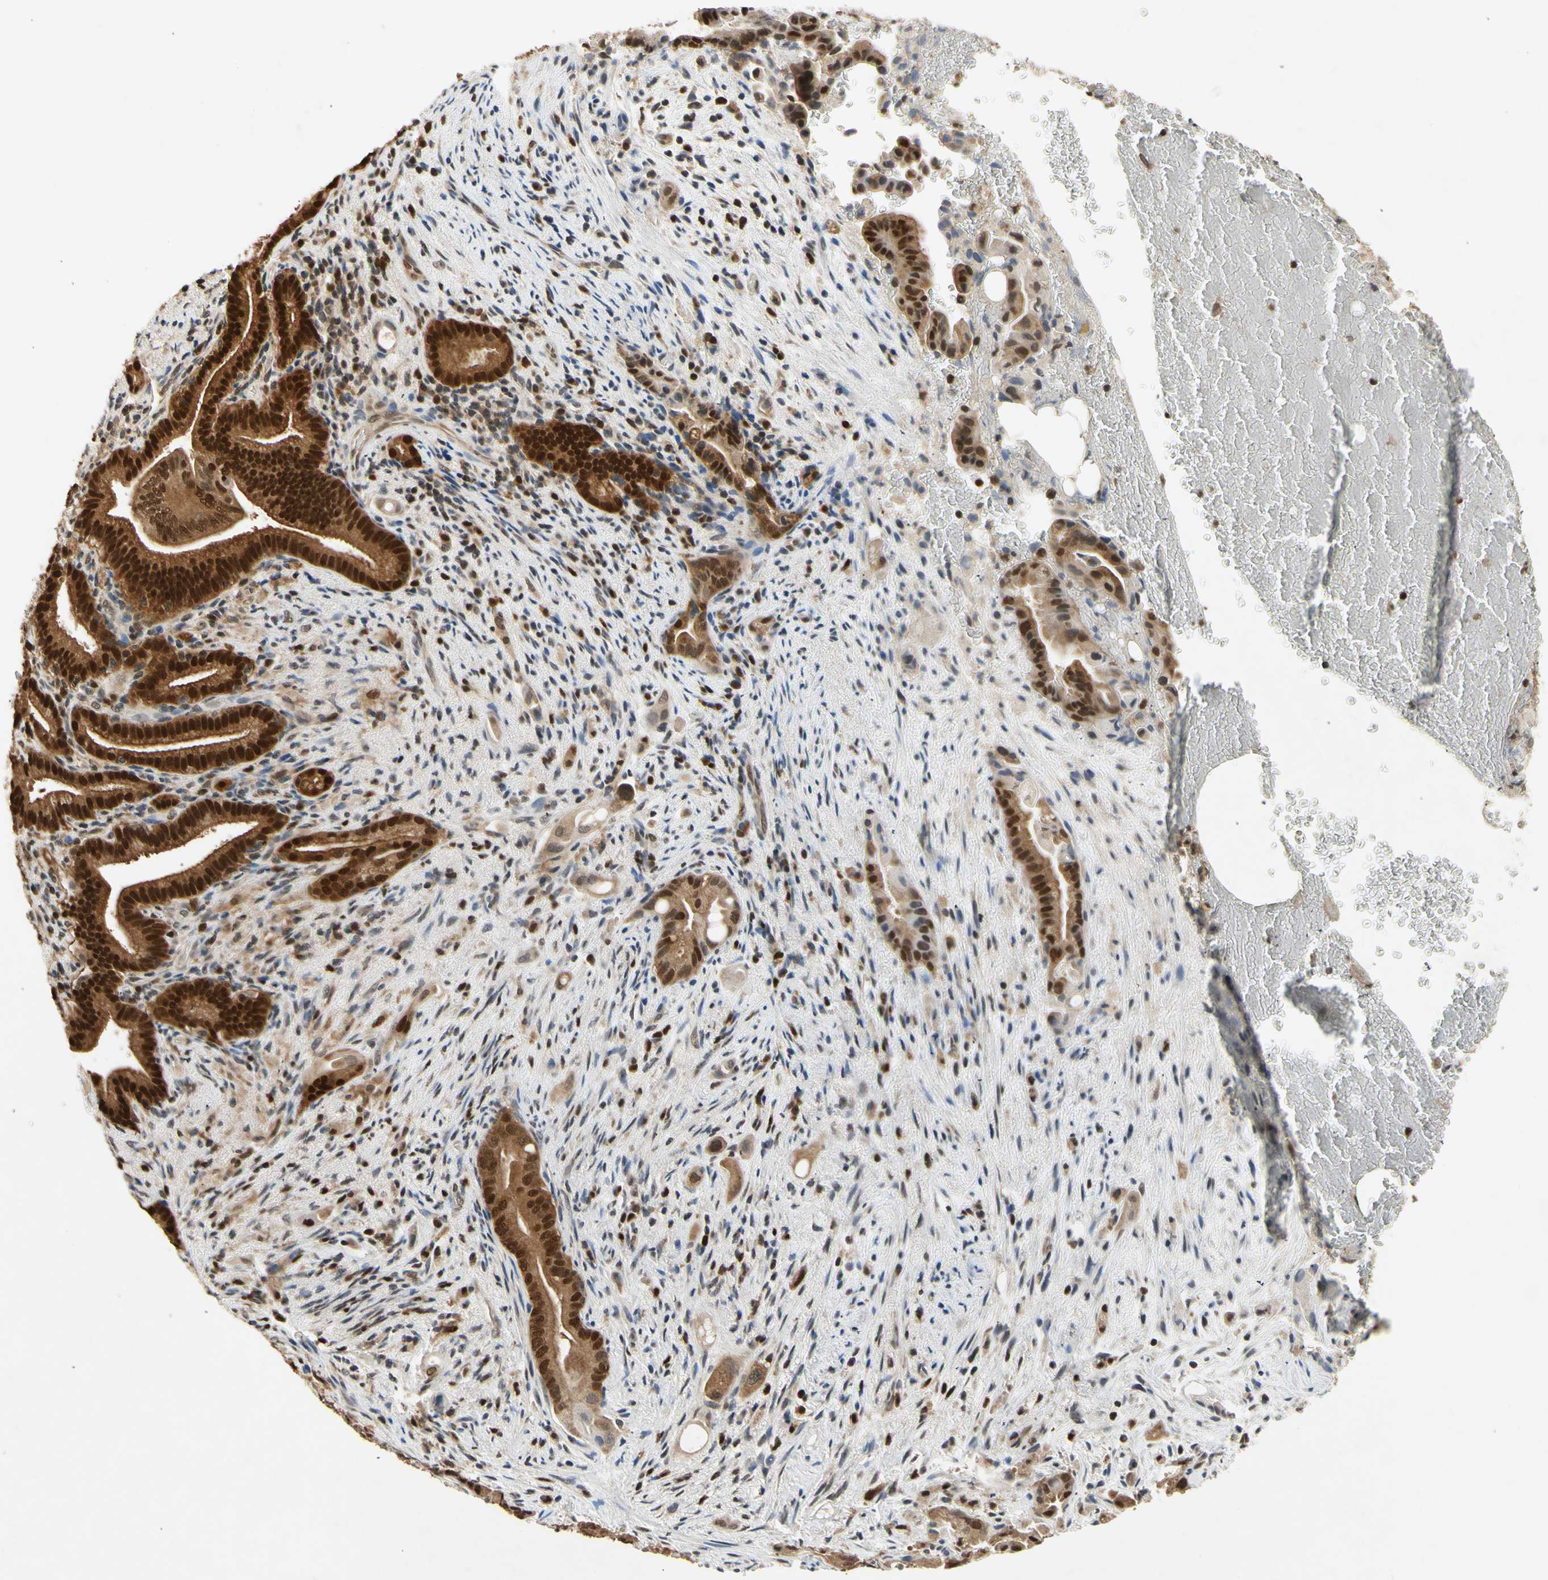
{"staining": {"intensity": "strong", "quantity": ">75%", "location": "nuclear"}, "tissue": "liver cancer", "cell_type": "Tumor cells", "image_type": "cancer", "snomed": [{"axis": "morphology", "description": "Cholangiocarcinoma"}, {"axis": "topography", "description": "Liver"}], "caption": "An IHC image of neoplastic tissue is shown. Protein staining in brown shows strong nuclear positivity in liver cholangiocarcinoma within tumor cells.", "gene": "GSR", "patient": {"sex": "female", "age": 68}}